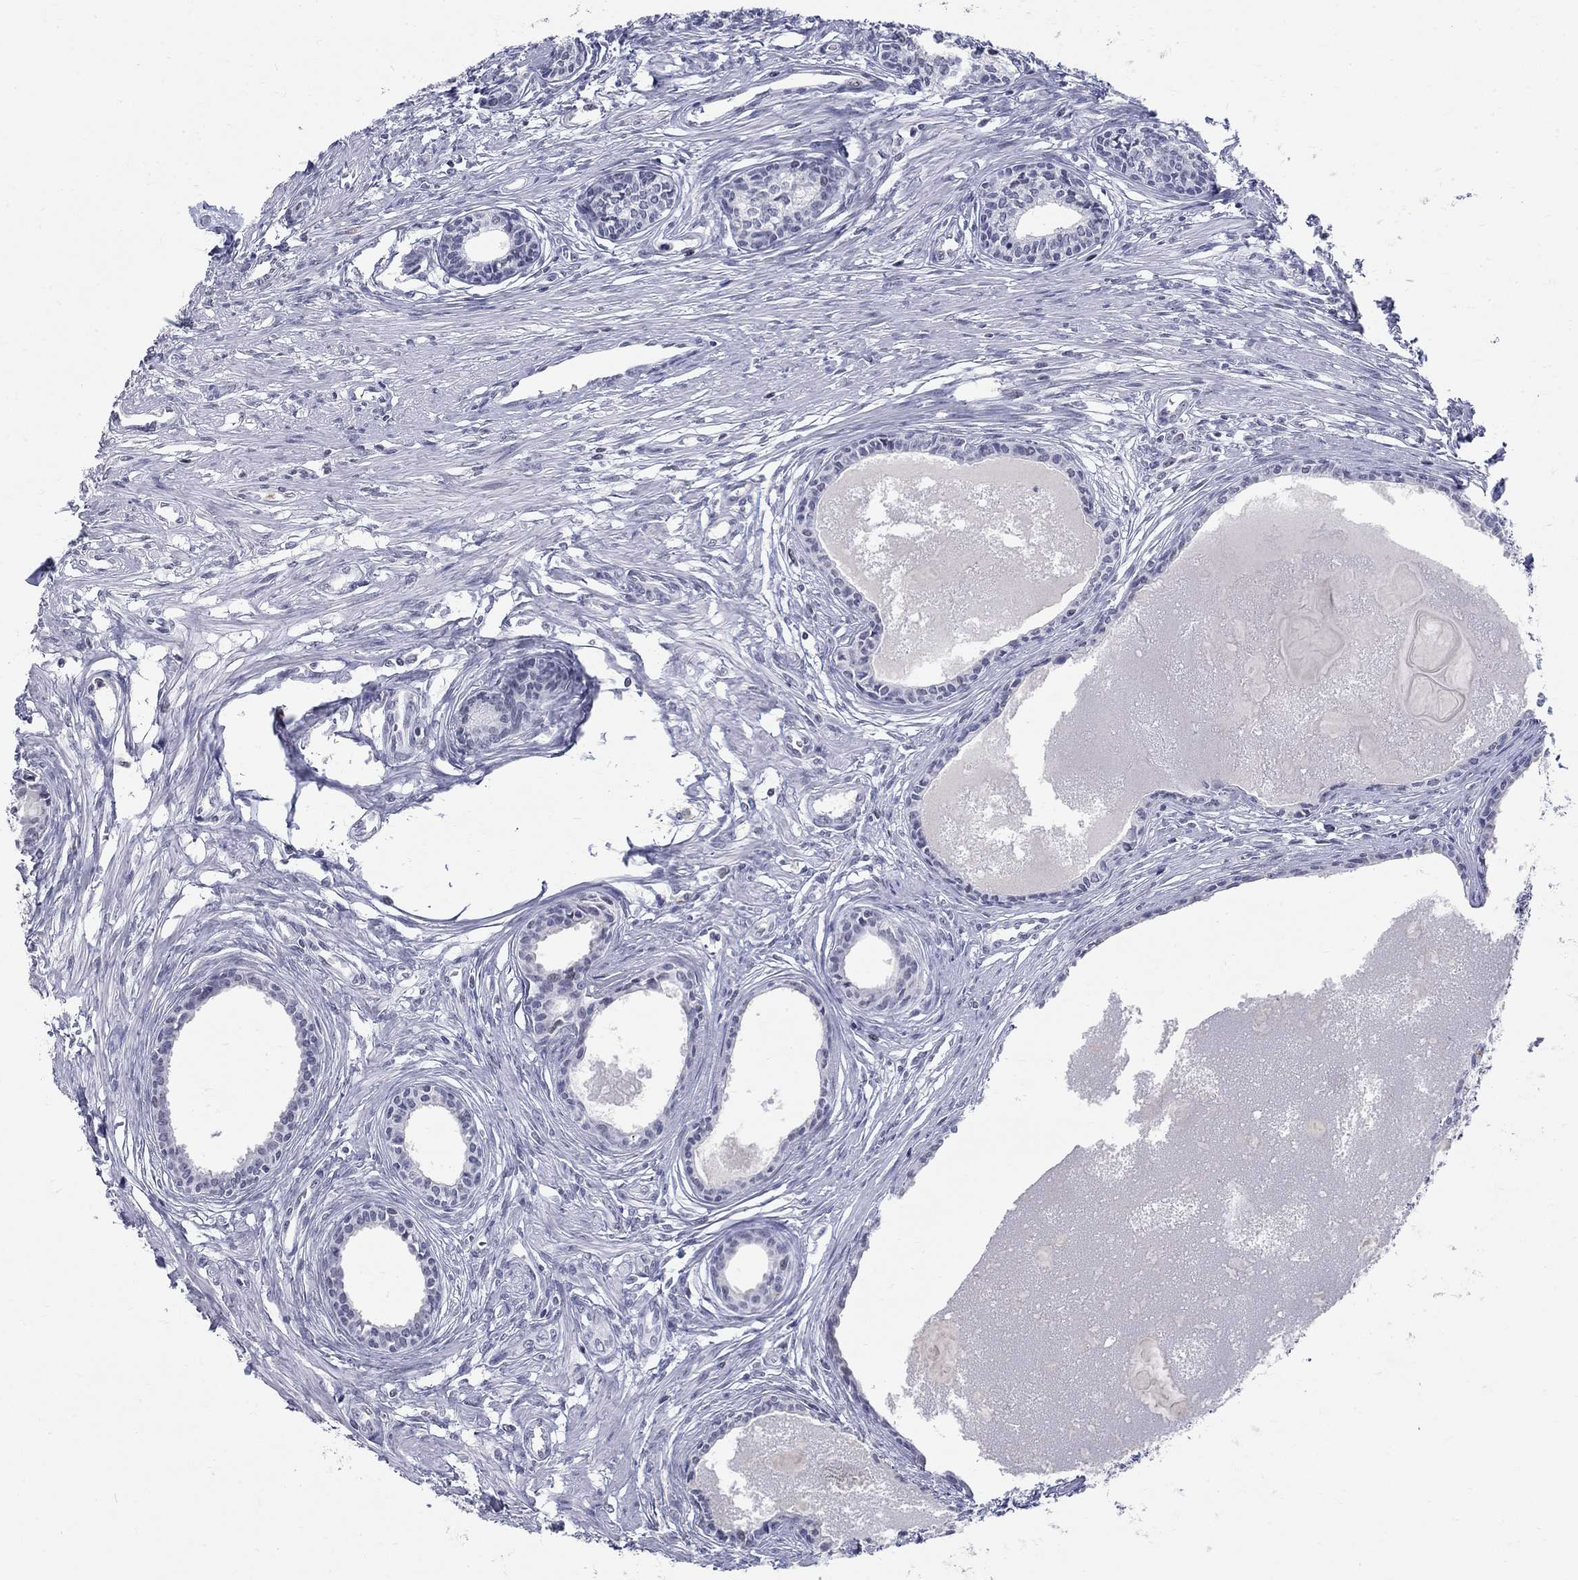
{"staining": {"intensity": "negative", "quantity": "none", "location": "none"}, "tissue": "prostate", "cell_type": "Glandular cells", "image_type": "normal", "snomed": [{"axis": "morphology", "description": "Normal tissue, NOS"}, {"axis": "topography", "description": "Prostate"}], "caption": "Protein analysis of normal prostate exhibits no significant positivity in glandular cells. (DAB IHC visualized using brightfield microscopy, high magnification).", "gene": "BHLHE22", "patient": {"sex": "male", "age": 60}}